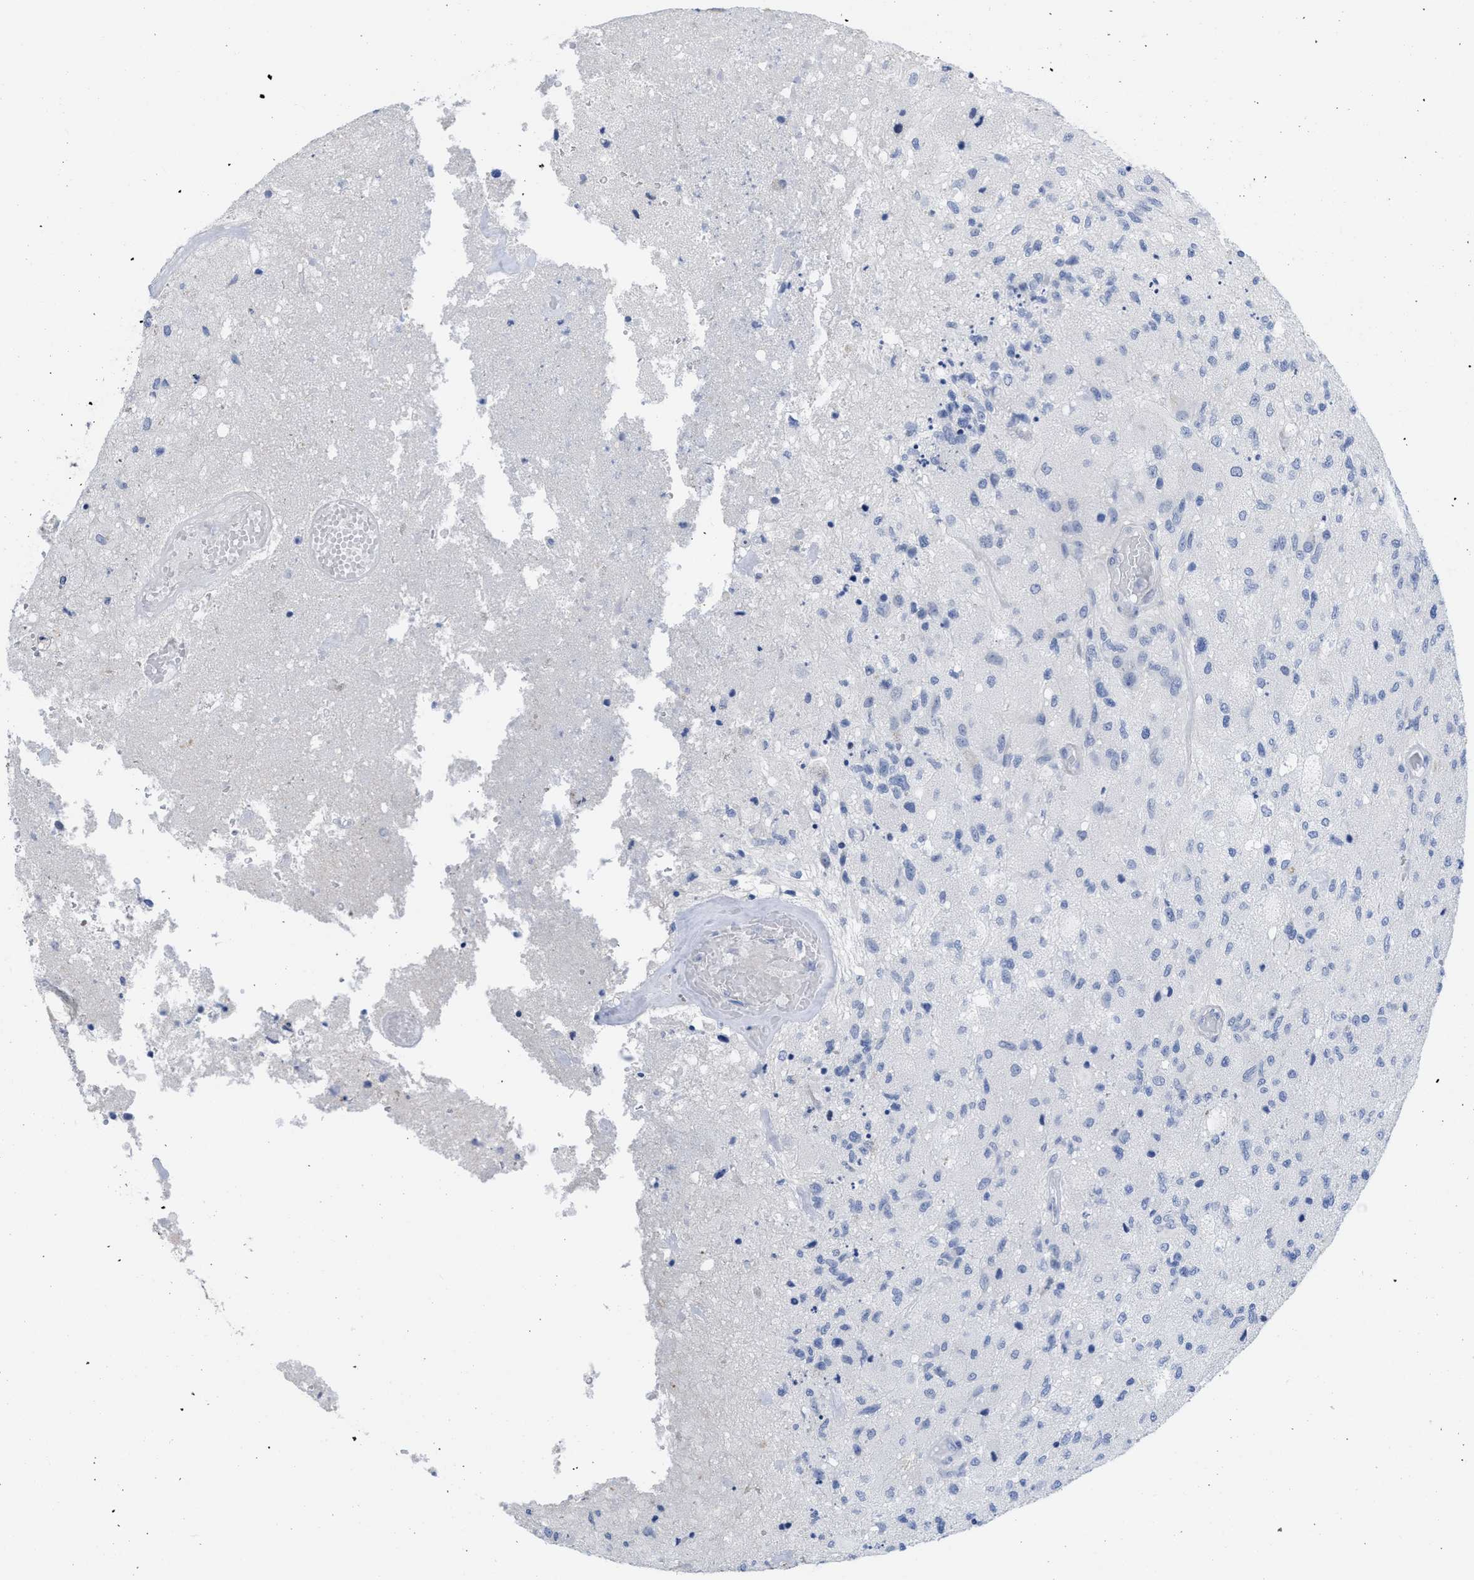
{"staining": {"intensity": "negative", "quantity": "none", "location": "none"}, "tissue": "glioma", "cell_type": "Tumor cells", "image_type": "cancer", "snomed": [{"axis": "morphology", "description": "Normal tissue, NOS"}, {"axis": "morphology", "description": "Glioma, malignant, High grade"}, {"axis": "topography", "description": "Cerebral cortex"}], "caption": "Immunohistochemistry photomicrograph of human glioma stained for a protein (brown), which demonstrates no expression in tumor cells.", "gene": "ACKR1", "patient": {"sex": "male", "age": 77}}